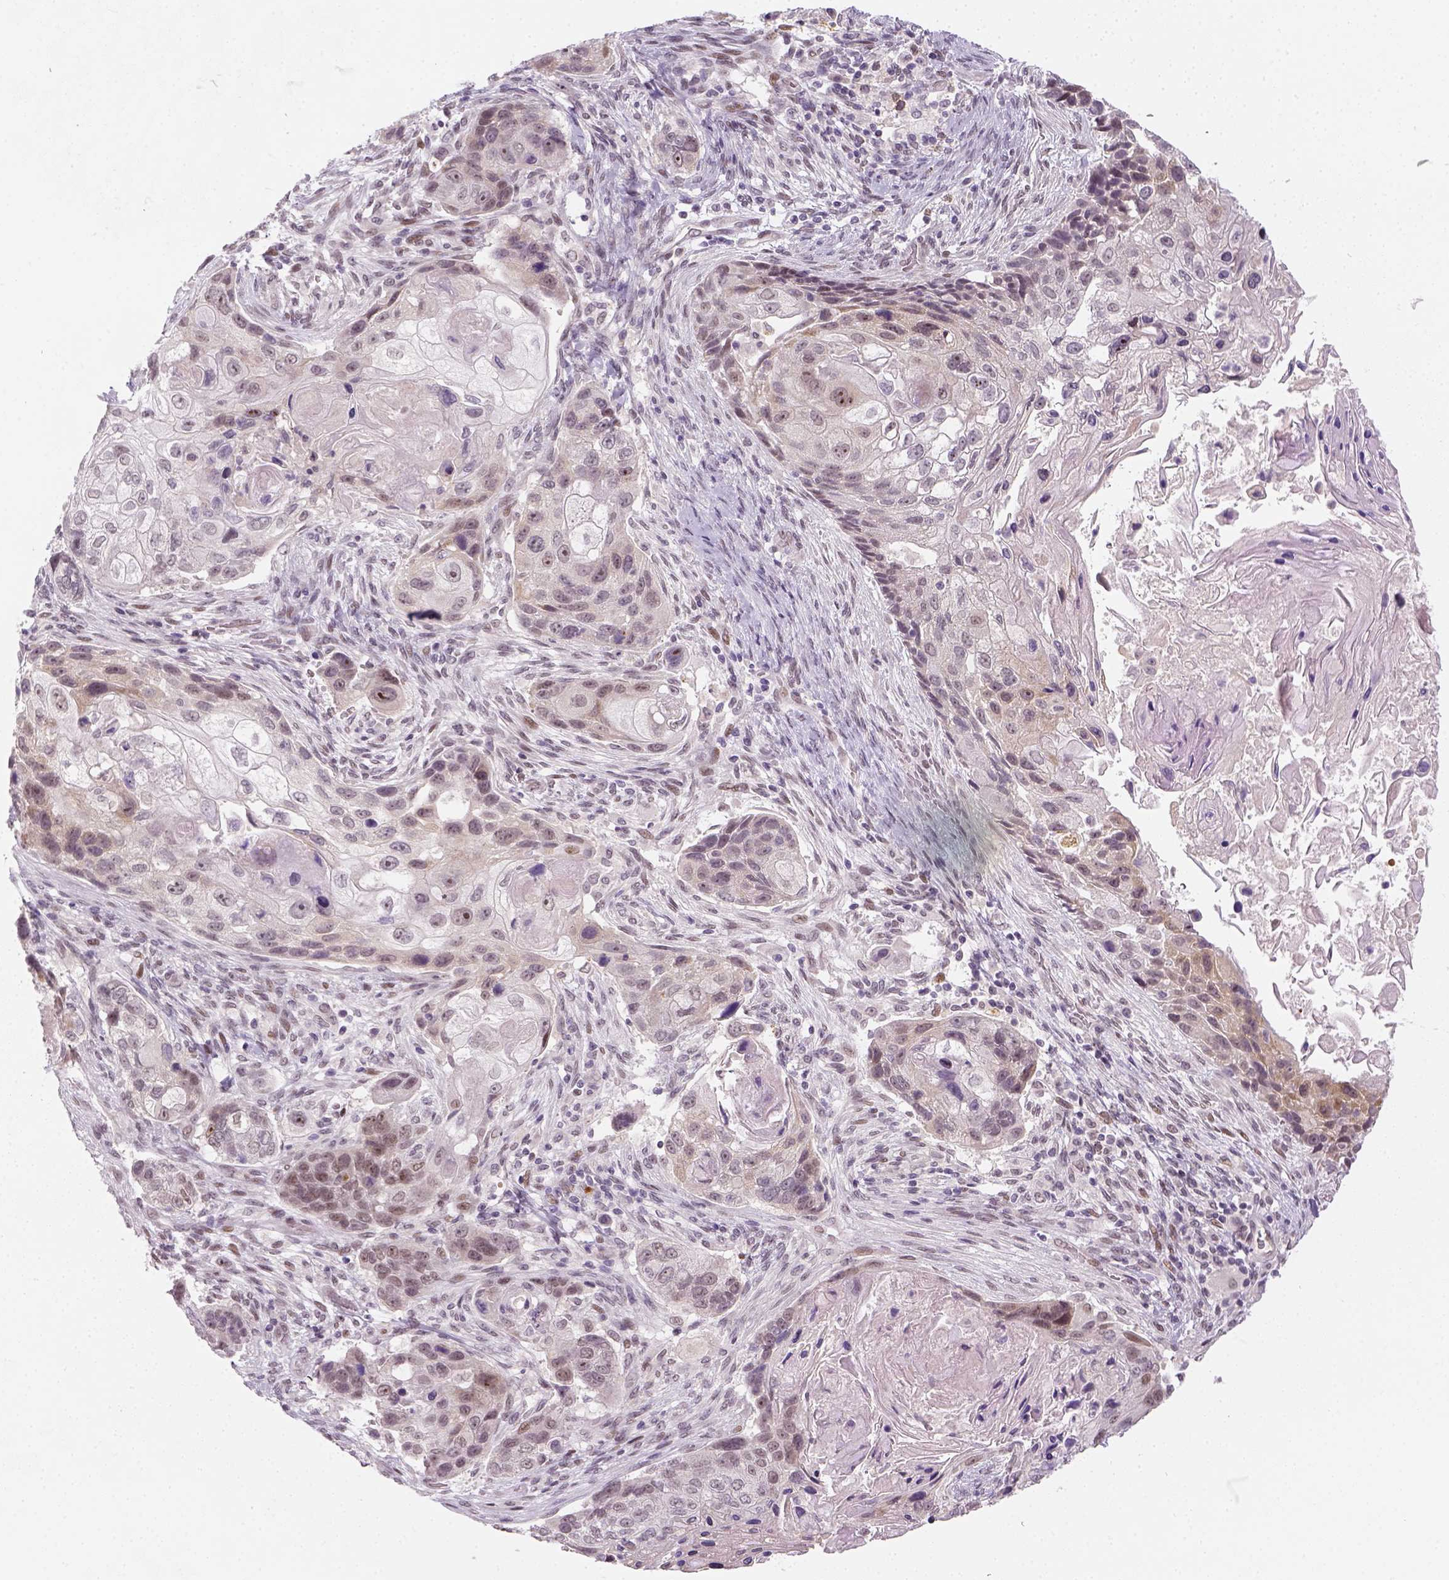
{"staining": {"intensity": "weak", "quantity": "25%-75%", "location": "nuclear"}, "tissue": "lung cancer", "cell_type": "Tumor cells", "image_type": "cancer", "snomed": [{"axis": "morphology", "description": "Squamous cell carcinoma, NOS"}, {"axis": "topography", "description": "Lung"}], "caption": "This is a photomicrograph of immunohistochemistry (IHC) staining of lung cancer (squamous cell carcinoma), which shows weak positivity in the nuclear of tumor cells.", "gene": "MAGEB3", "patient": {"sex": "male", "age": 69}}